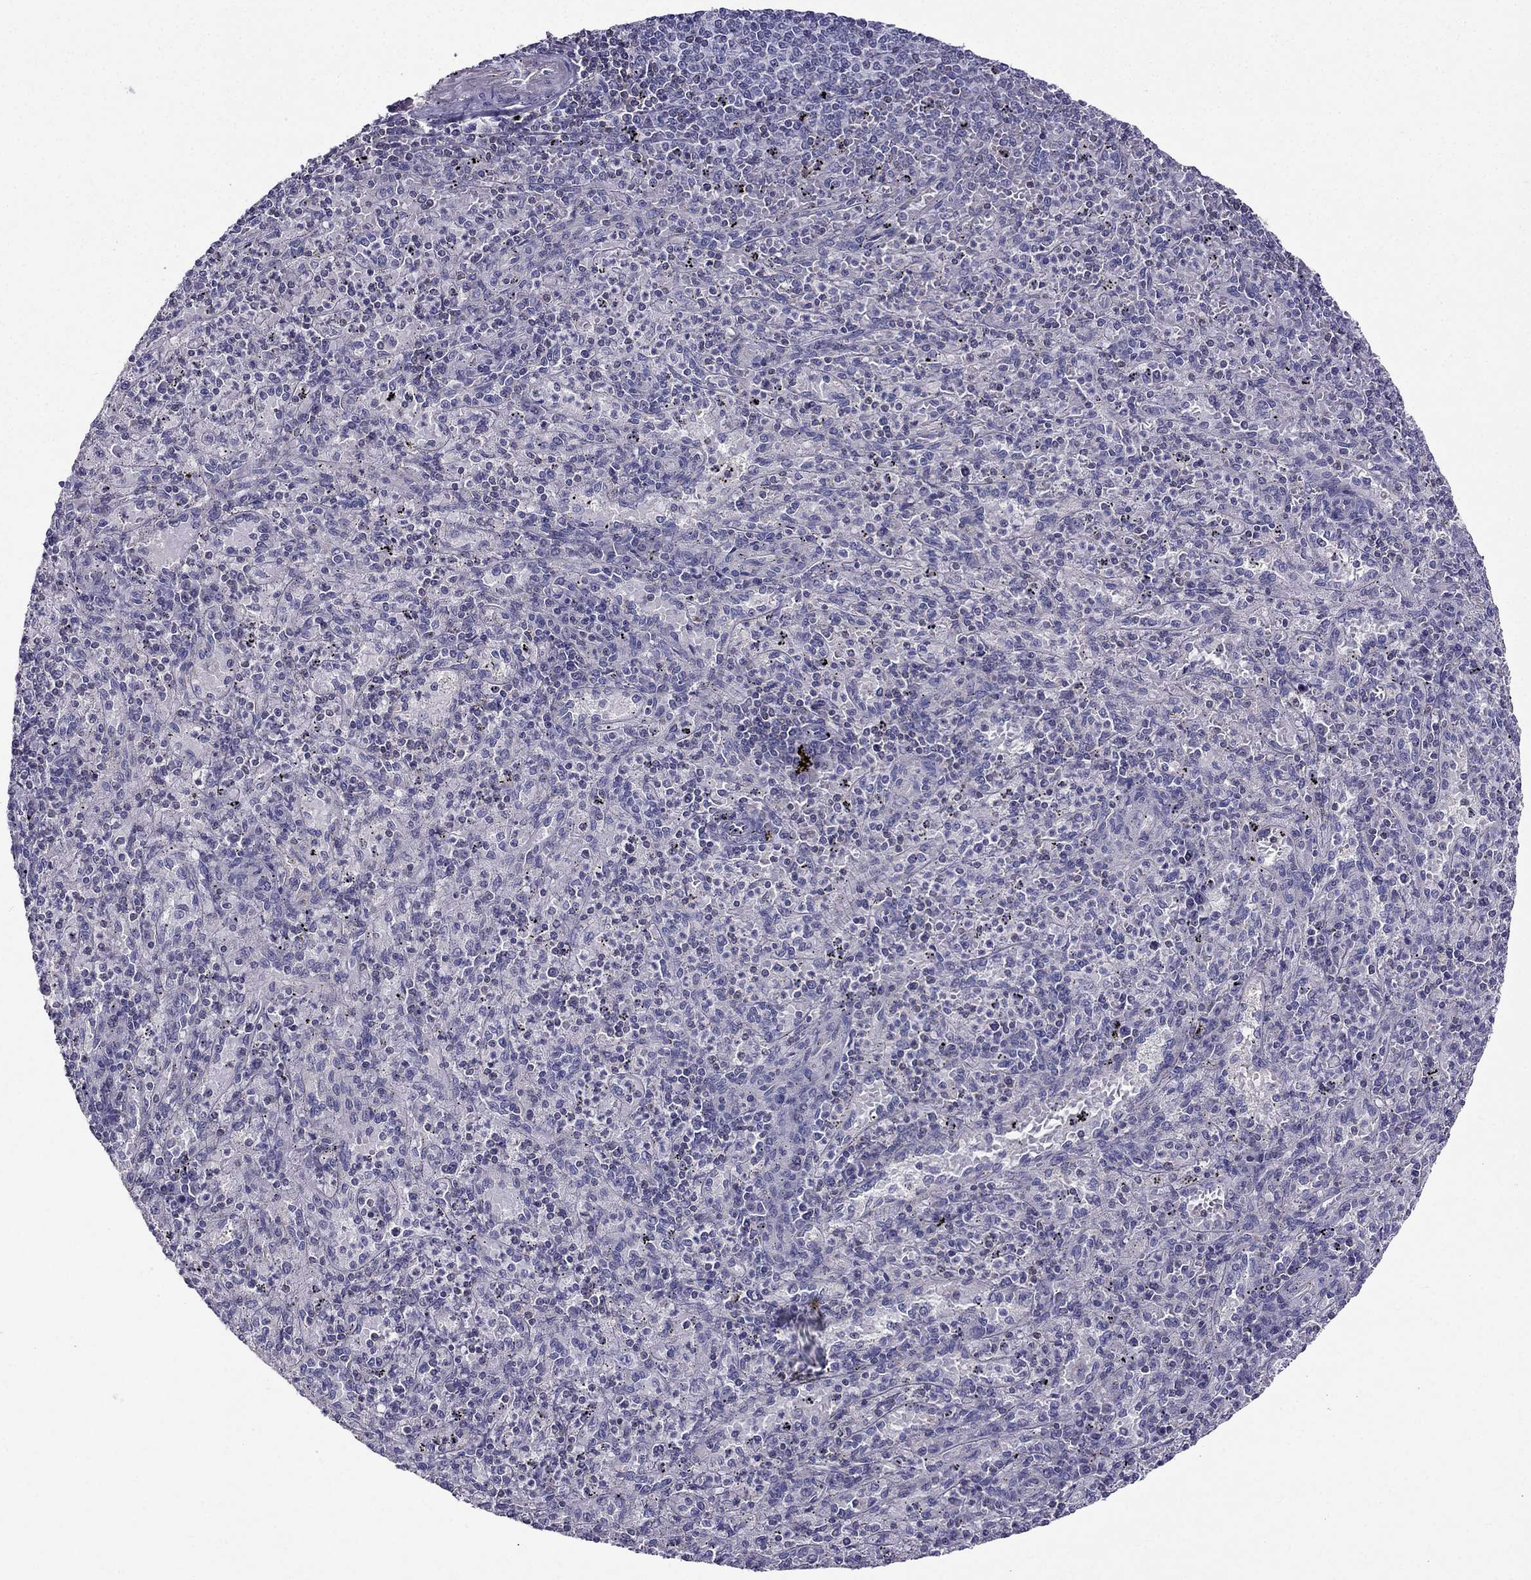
{"staining": {"intensity": "negative", "quantity": "none", "location": "none"}, "tissue": "spleen", "cell_type": "Cells in red pulp", "image_type": "normal", "snomed": [{"axis": "morphology", "description": "Normal tissue, NOS"}, {"axis": "topography", "description": "Spleen"}], "caption": "Cells in red pulp show no significant staining in normal spleen. (Brightfield microscopy of DAB (3,3'-diaminobenzidine) IHC at high magnification).", "gene": "AAK1", "patient": {"sex": "male", "age": 60}}